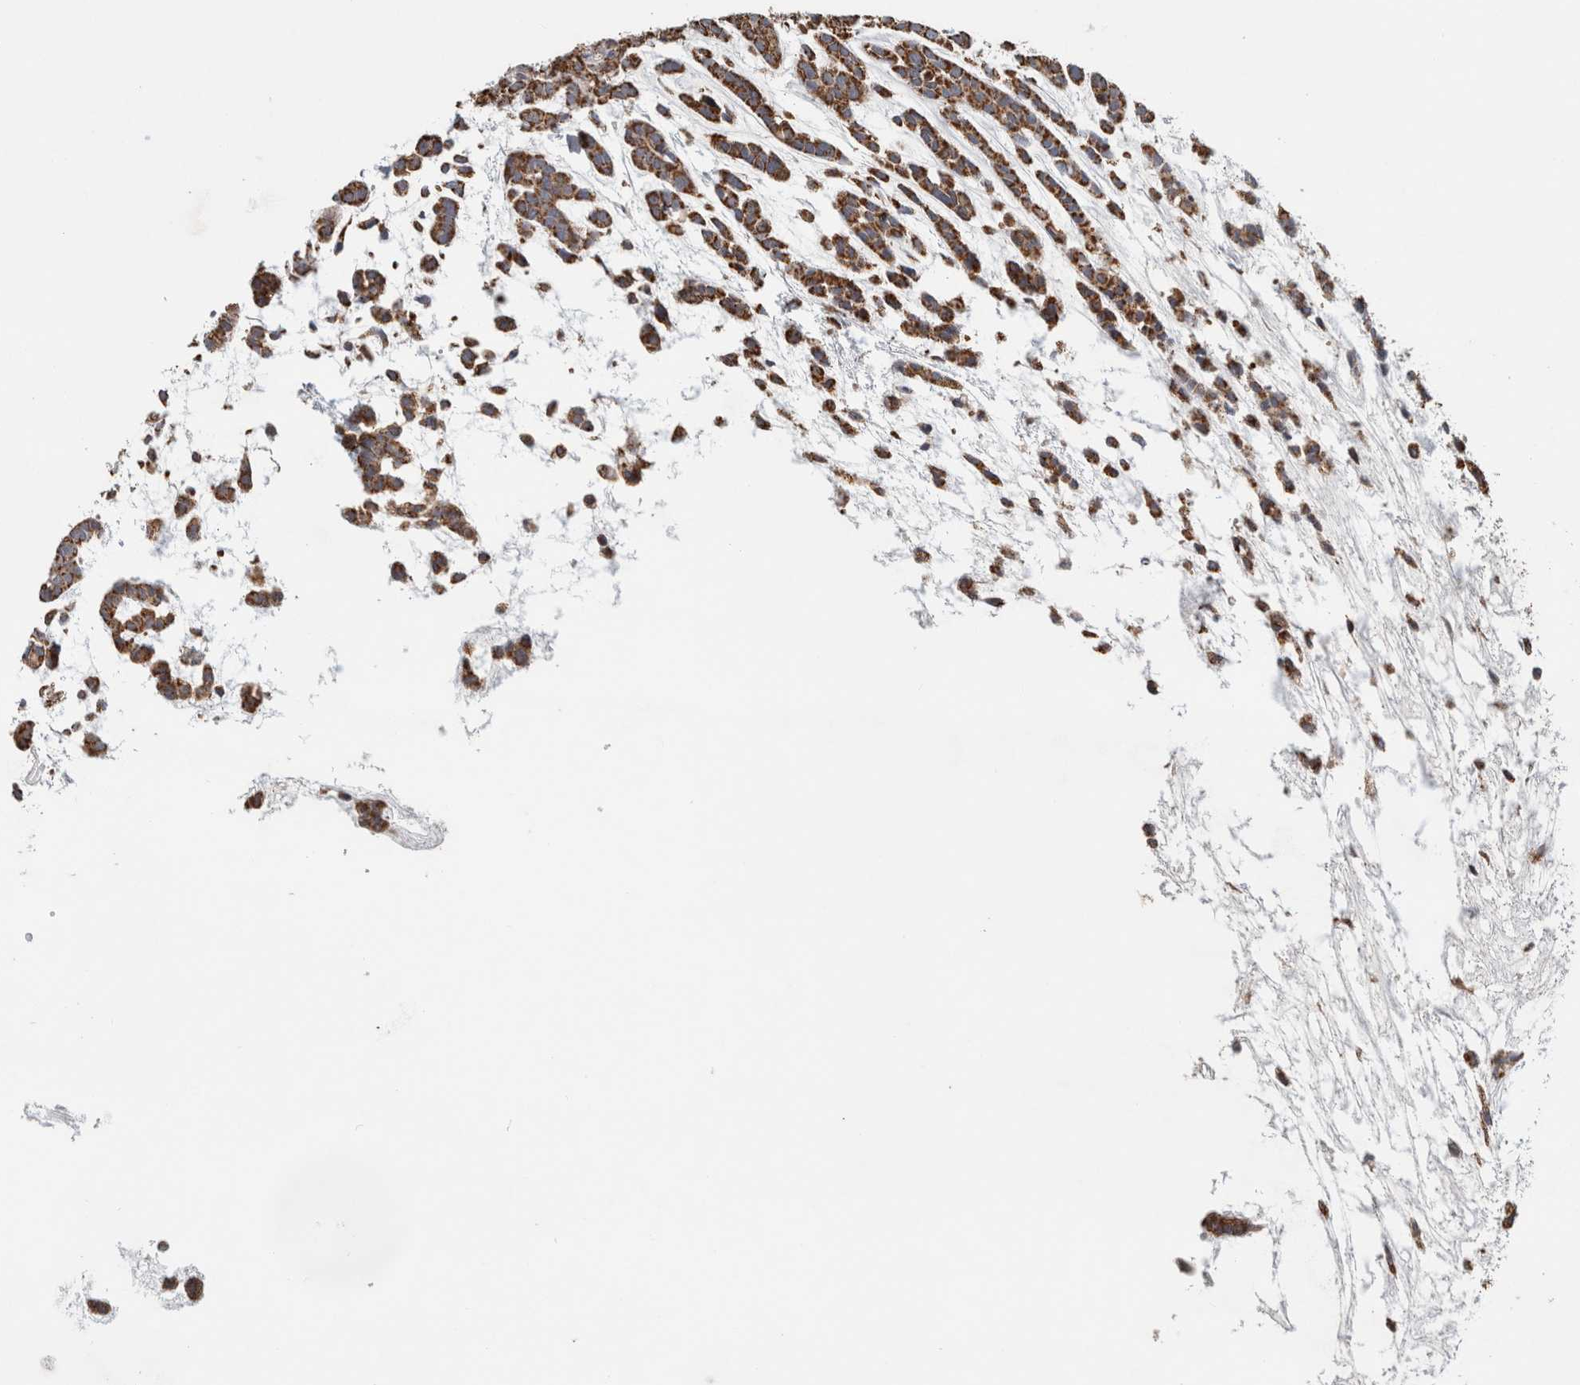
{"staining": {"intensity": "strong", "quantity": ">75%", "location": "cytoplasmic/membranous"}, "tissue": "head and neck cancer", "cell_type": "Tumor cells", "image_type": "cancer", "snomed": [{"axis": "morphology", "description": "Adenocarcinoma, NOS"}, {"axis": "morphology", "description": "Adenoma, NOS"}, {"axis": "topography", "description": "Head-Neck"}], "caption": "Immunohistochemical staining of head and neck cancer (adenocarcinoma) displays high levels of strong cytoplasmic/membranous positivity in about >75% of tumor cells.", "gene": "ST8SIA1", "patient": {"sex": "female", "age": 55}}